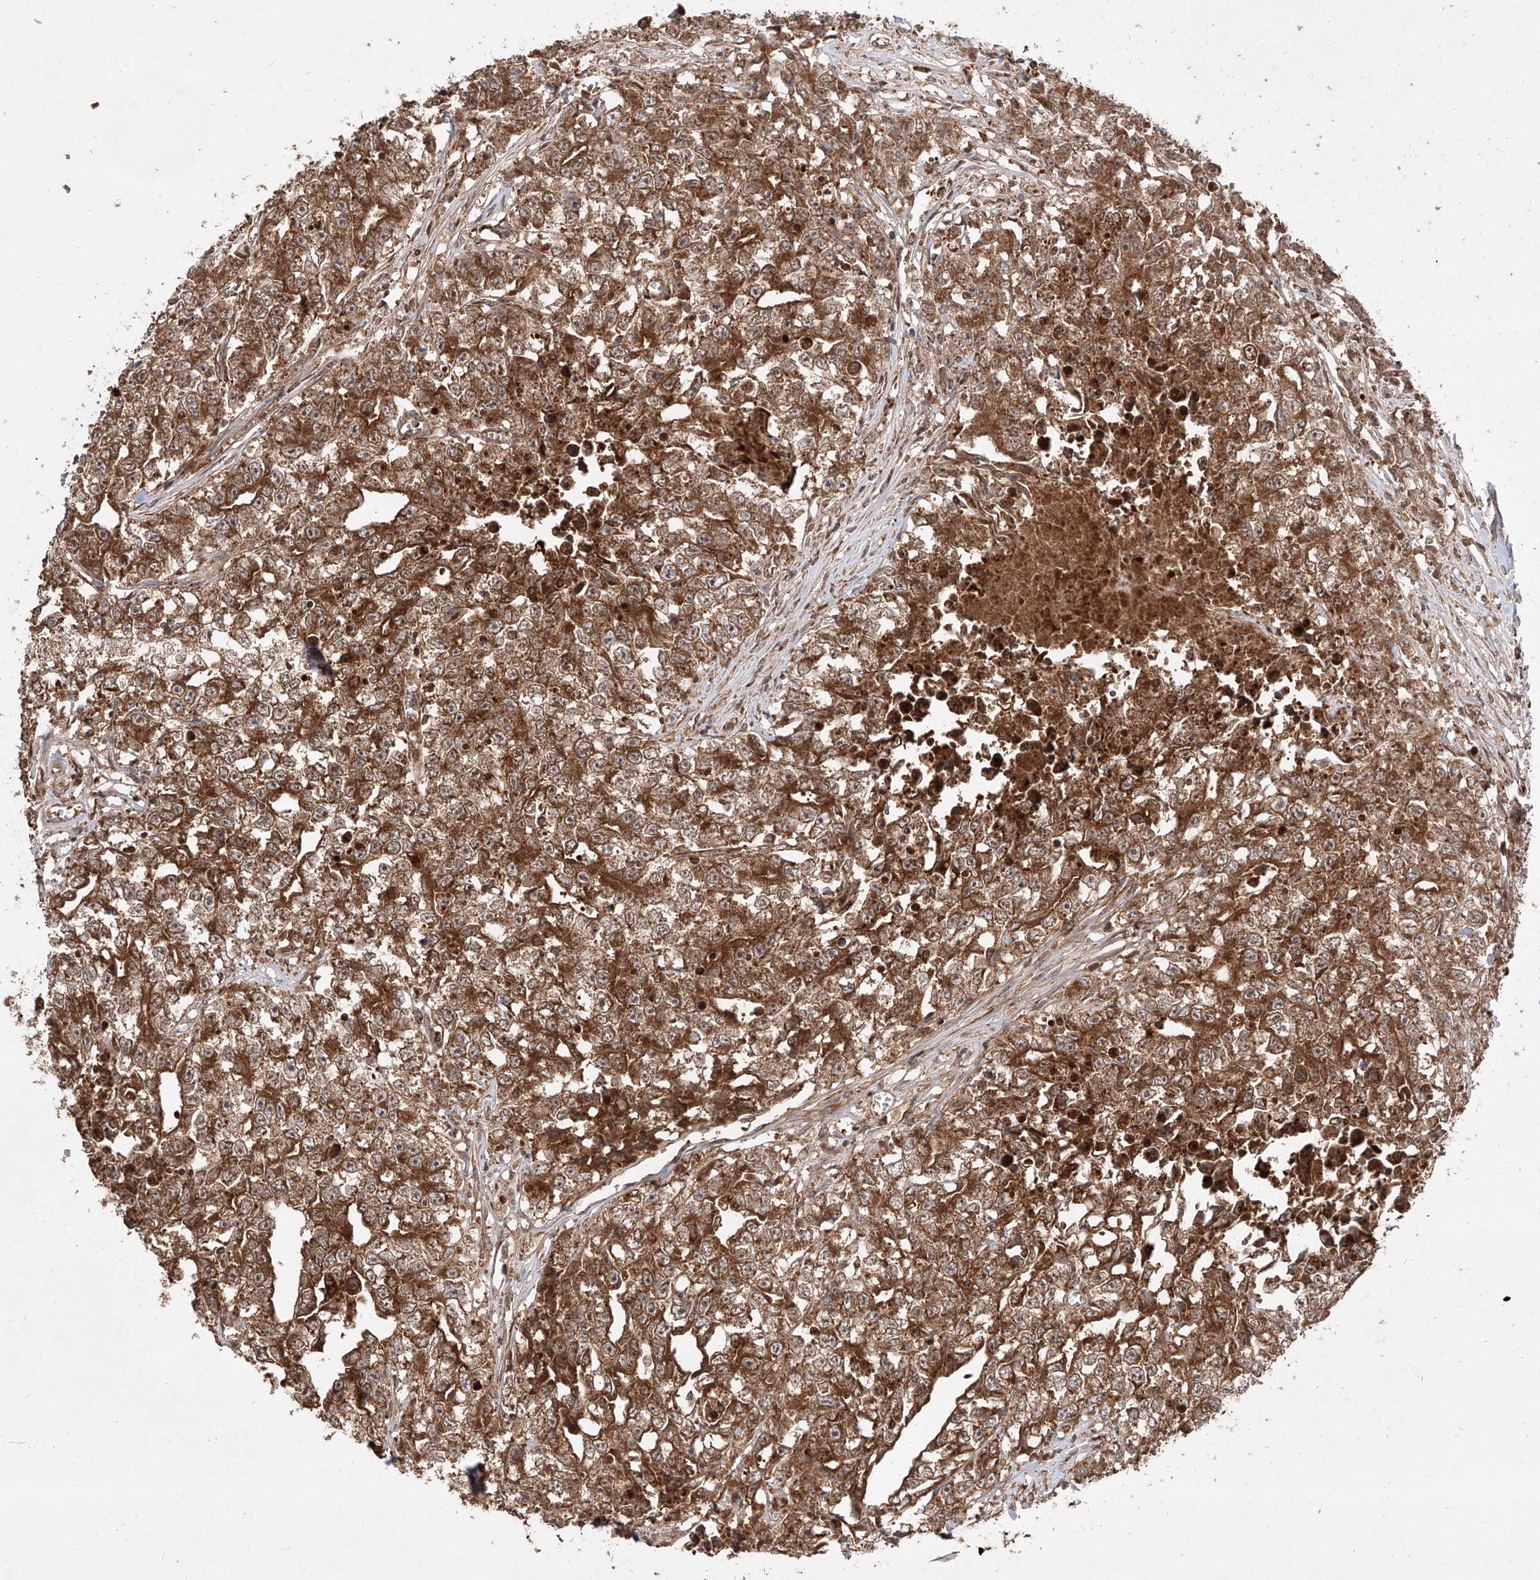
{"staining": {"intensity": "strong", "quantity": ">75%", "location": "cytoplasmic/membranous"}, "tissue": "testis cancer", "cell_type": "Tumor cells", "image_type": "cancer", "snomed": [{"axis": "morphology", "description": "Seminoma, NOS"}, {"axis": "morphology", "description": "Carcinoma, Embryonal, NOS"}, {"axis": "topography", "description": "Testis"}], "caption": "Immunohistochemistry staining of testis cancer, which demonstrates high levels of strong cytoplasmic/membranous positivity in about >75% of tumor cells indicating strong cytoplasmic/membranous protein positivity. The staining was performed using DAB (brown) for protein detection and nuclei were counterstained in hematoxylin (blue).", "gene": "AIM2", "patient": {"sex": "male", "age": 43}}